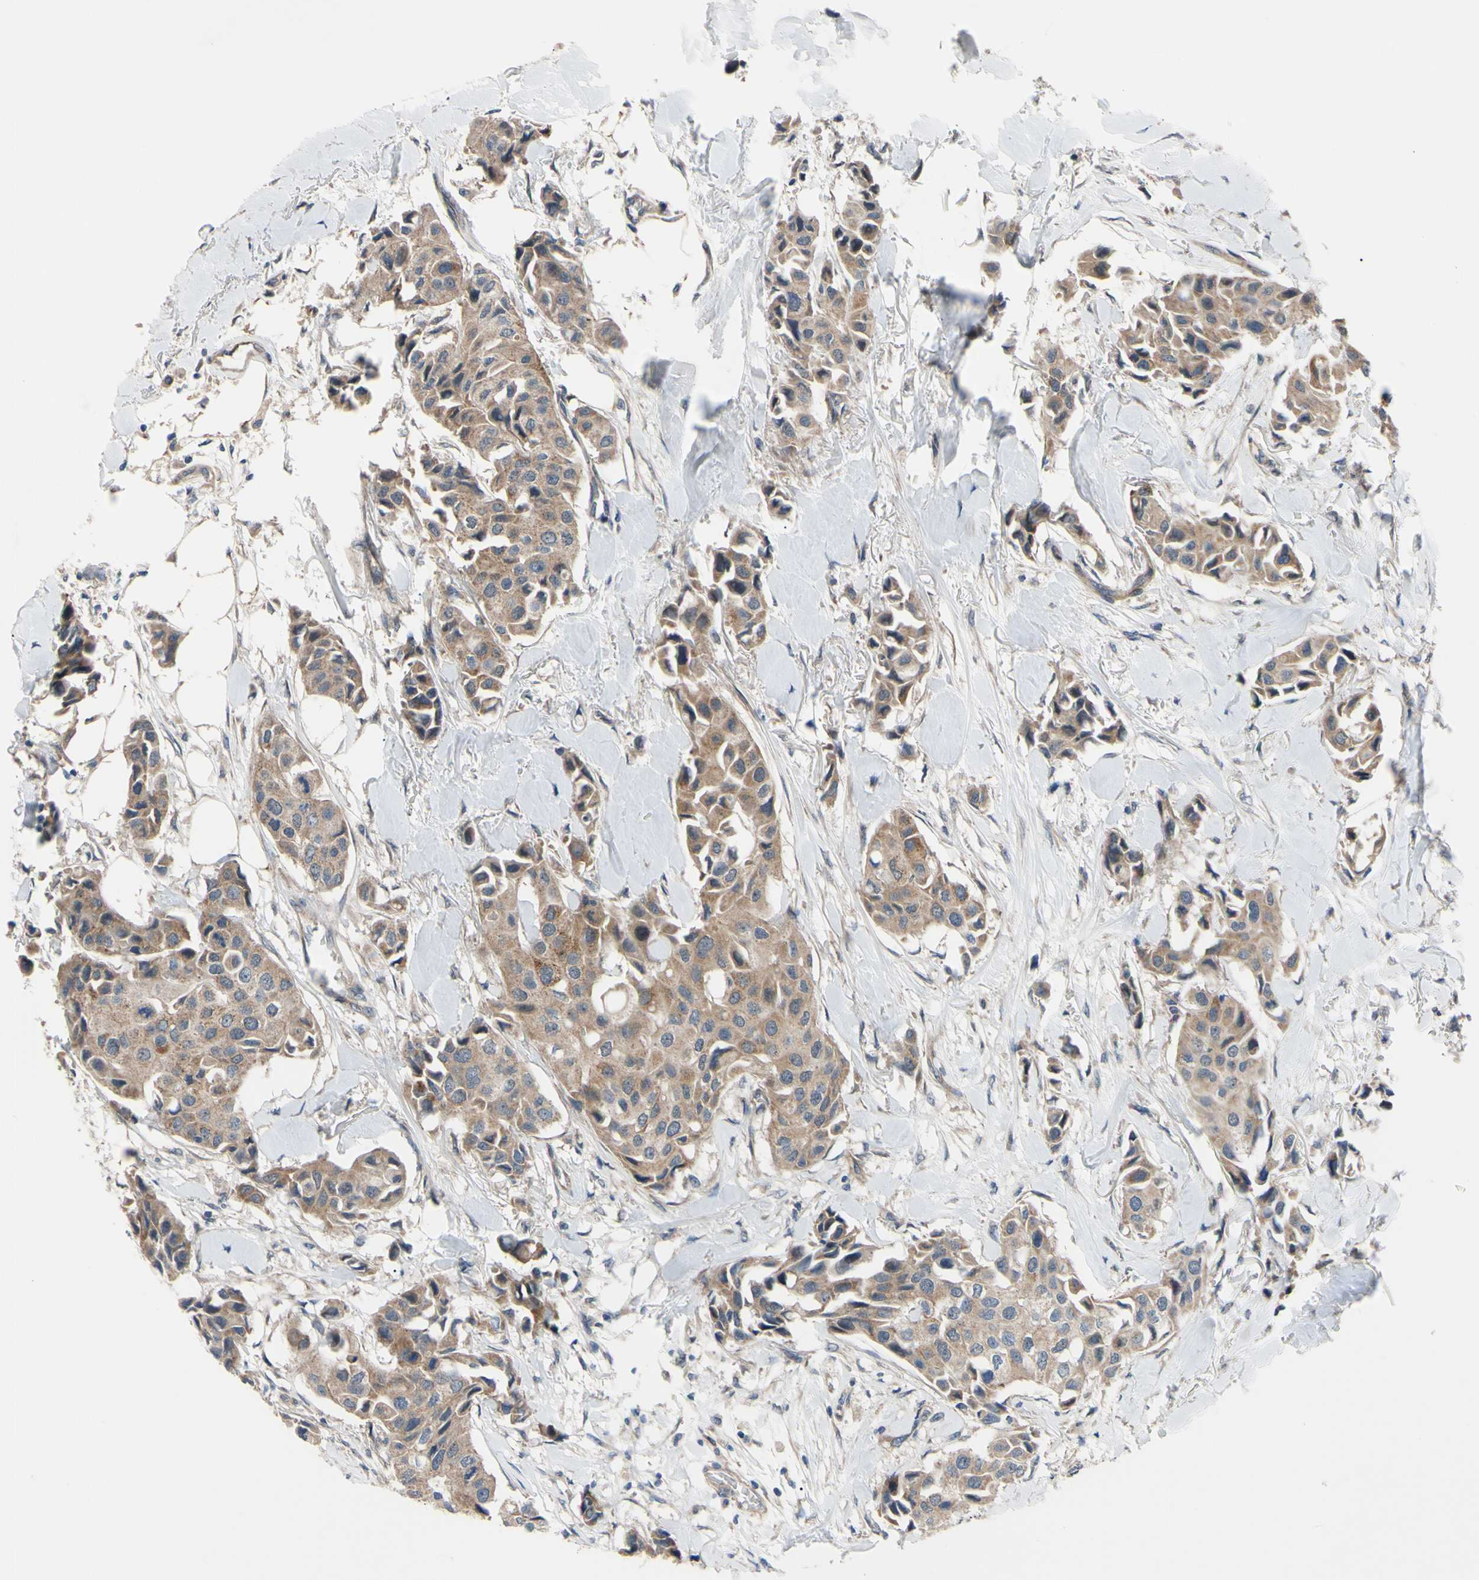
{"staining": {"intensity": "weak", "quantity": ">75%", "location": "cytoplasmic/membranous"}, "tissue": "breast cancer", "cell_type": "Tumor cells", "image_type": "cancer", "snomed": [{"axis": "morphology", "description": "Duct carcinoma"}, {"axis": "topography", "description": "Breast"}], "caption": "IHC (DAB (3,3'-diaminobenzidine)) staining of human breast infiltrating ductal carcinoma exhibits weak cytoplasmic/membranous protein staining in about >75% of tumor cells.", "gene": "SVIL", "patient": {"sex": "female", "age": 80}}